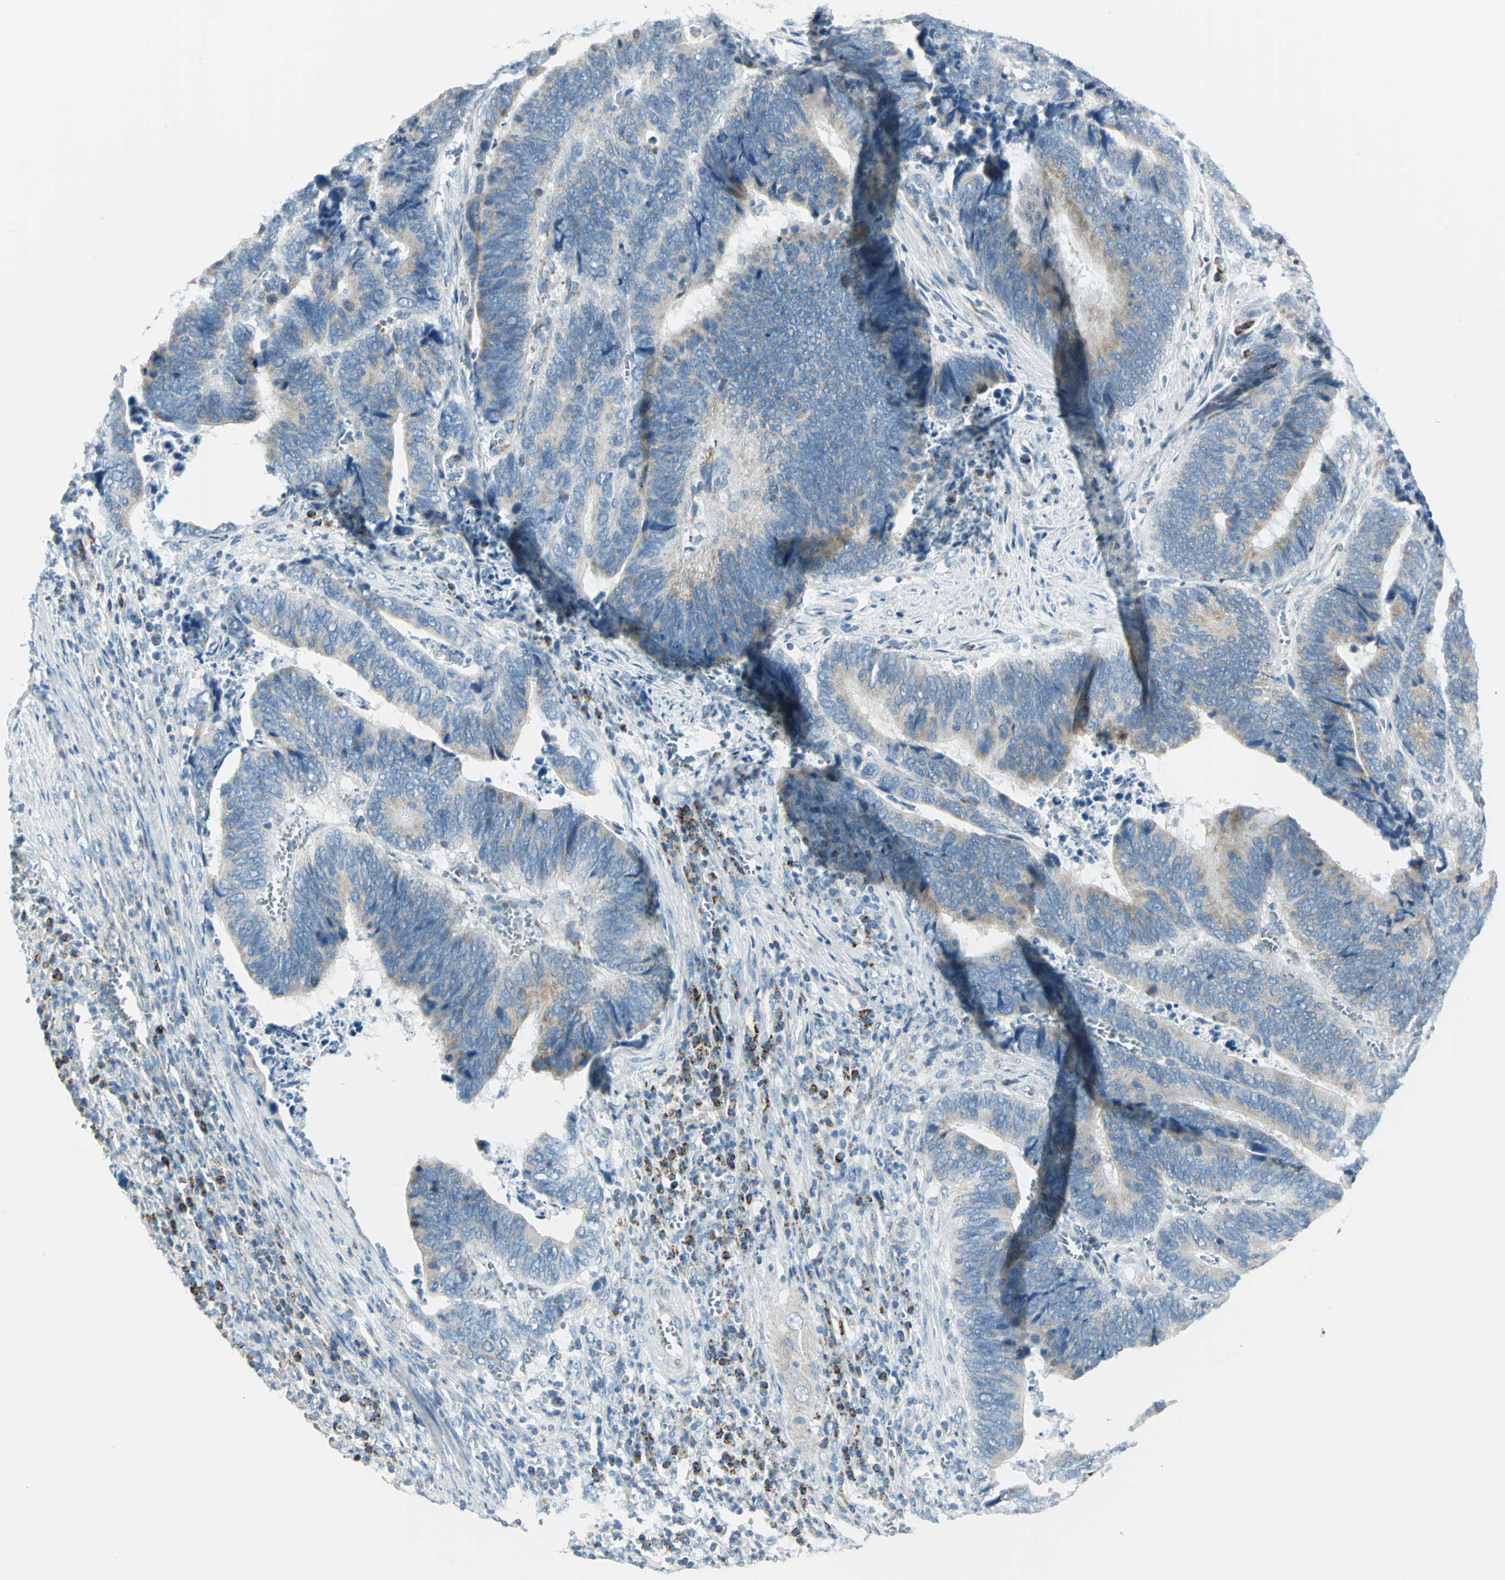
{"staining": {"intensity": "weak", "quantity": "25%-75%", "location": "cytoplasmic/membranous"}, "tissue": "colorectal cancer", "cell_type": "Tumor cells", "image_type": "cancer", "snomed": [{"axis": "morphology", "description": "Adenocarcinoma, NOS"}, {"axis": "topography", "description": "Colon"}], "caption": "IHC micrograph of human colorectal cancer (adenocarcinoma) stained for a protein (brown), which shows low levels of weak cytoplasmic/membranous staining in about 25%-75% of tumor cells.", "gene": "ACADM", "patient": {"sex": "male", "age": 72}}